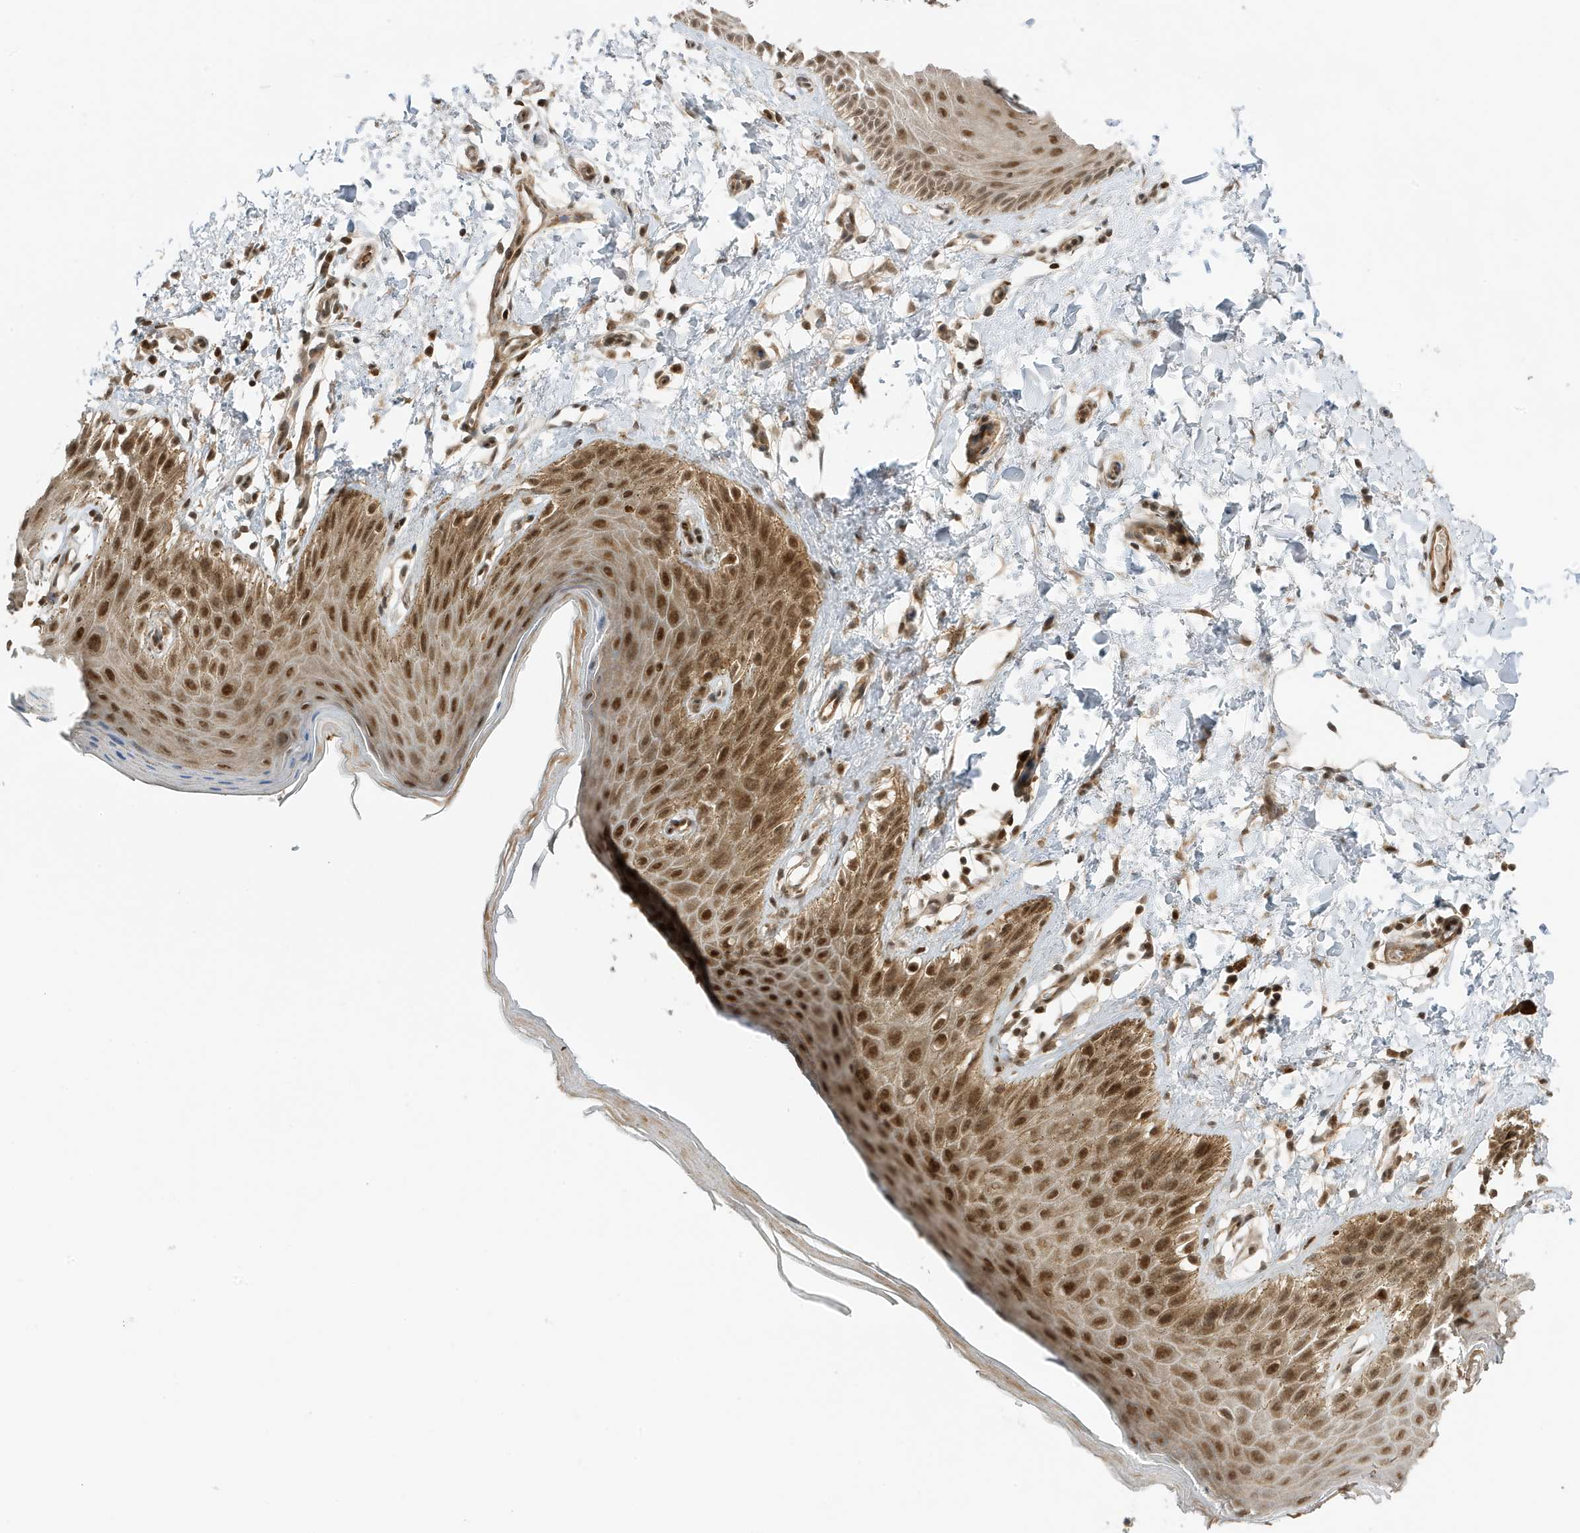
{"staining": {"intensity": "moderate", "quantity": ">75%", "location": "cytoplasmic/membranous,nuclear"}, "tissue": "skin", "cell_type": "Epidermal cells", "image_type": "normal", "snomed": [{"axis": "morphology", "description": "Normal tissue, NOS"}, {"axis": "topography", "description": "Anal"}], "caption": "DAB (3,3'-diaminobenzidine) immunohistochemical staining of unremarkable human skin reveals moderate cytoplasmic/membranous,nuclear protein staining in about >75% of epidermal cells. The protein of interest is shown in brown color, while the nuclei are stained blue.", "gene": "MAST3", "patient": {"sex": "male", "age": 44}}